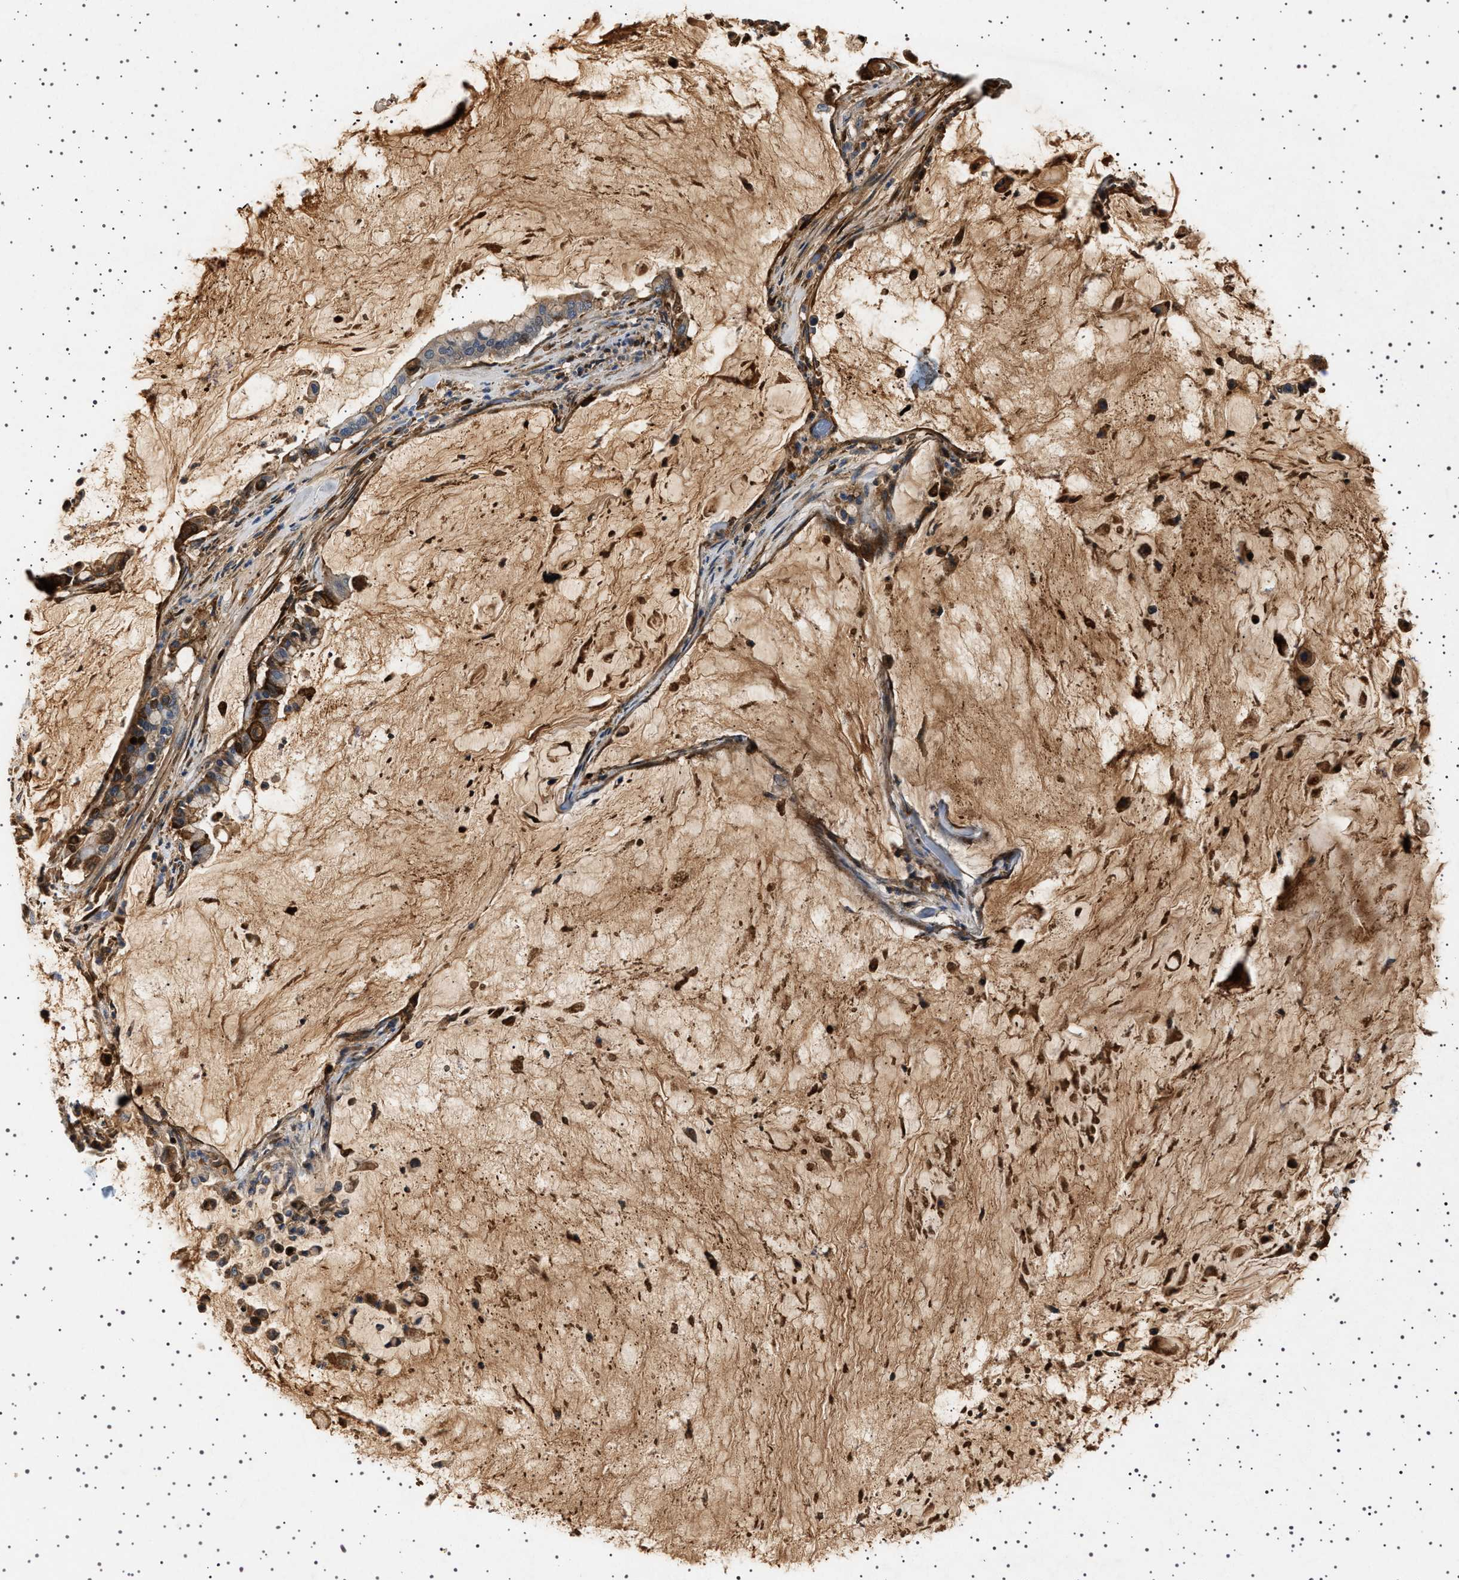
{"staining": {"intensity": "moderate", "quantity": "25%-75%", "location": "cytoplasmic/membranous"}, "tissue": "pancreatic cancer", "cell_type": "Tumor cells", "image_type": "cancer", "snomed": [{"axis": "morphology", "description": "Adenocarcinoma, NOS"}, {"axis": "topography", "description": "Pancreas"}], "caption": "Protein staining of adenocarcinoma (pancreatic) tissue demonstrates moderate cytoplasmic/membranous expression in approximately 25%-75% of tumor cells.", "gene": "FICD", "patient": {"sex": "male", "age": 41}}